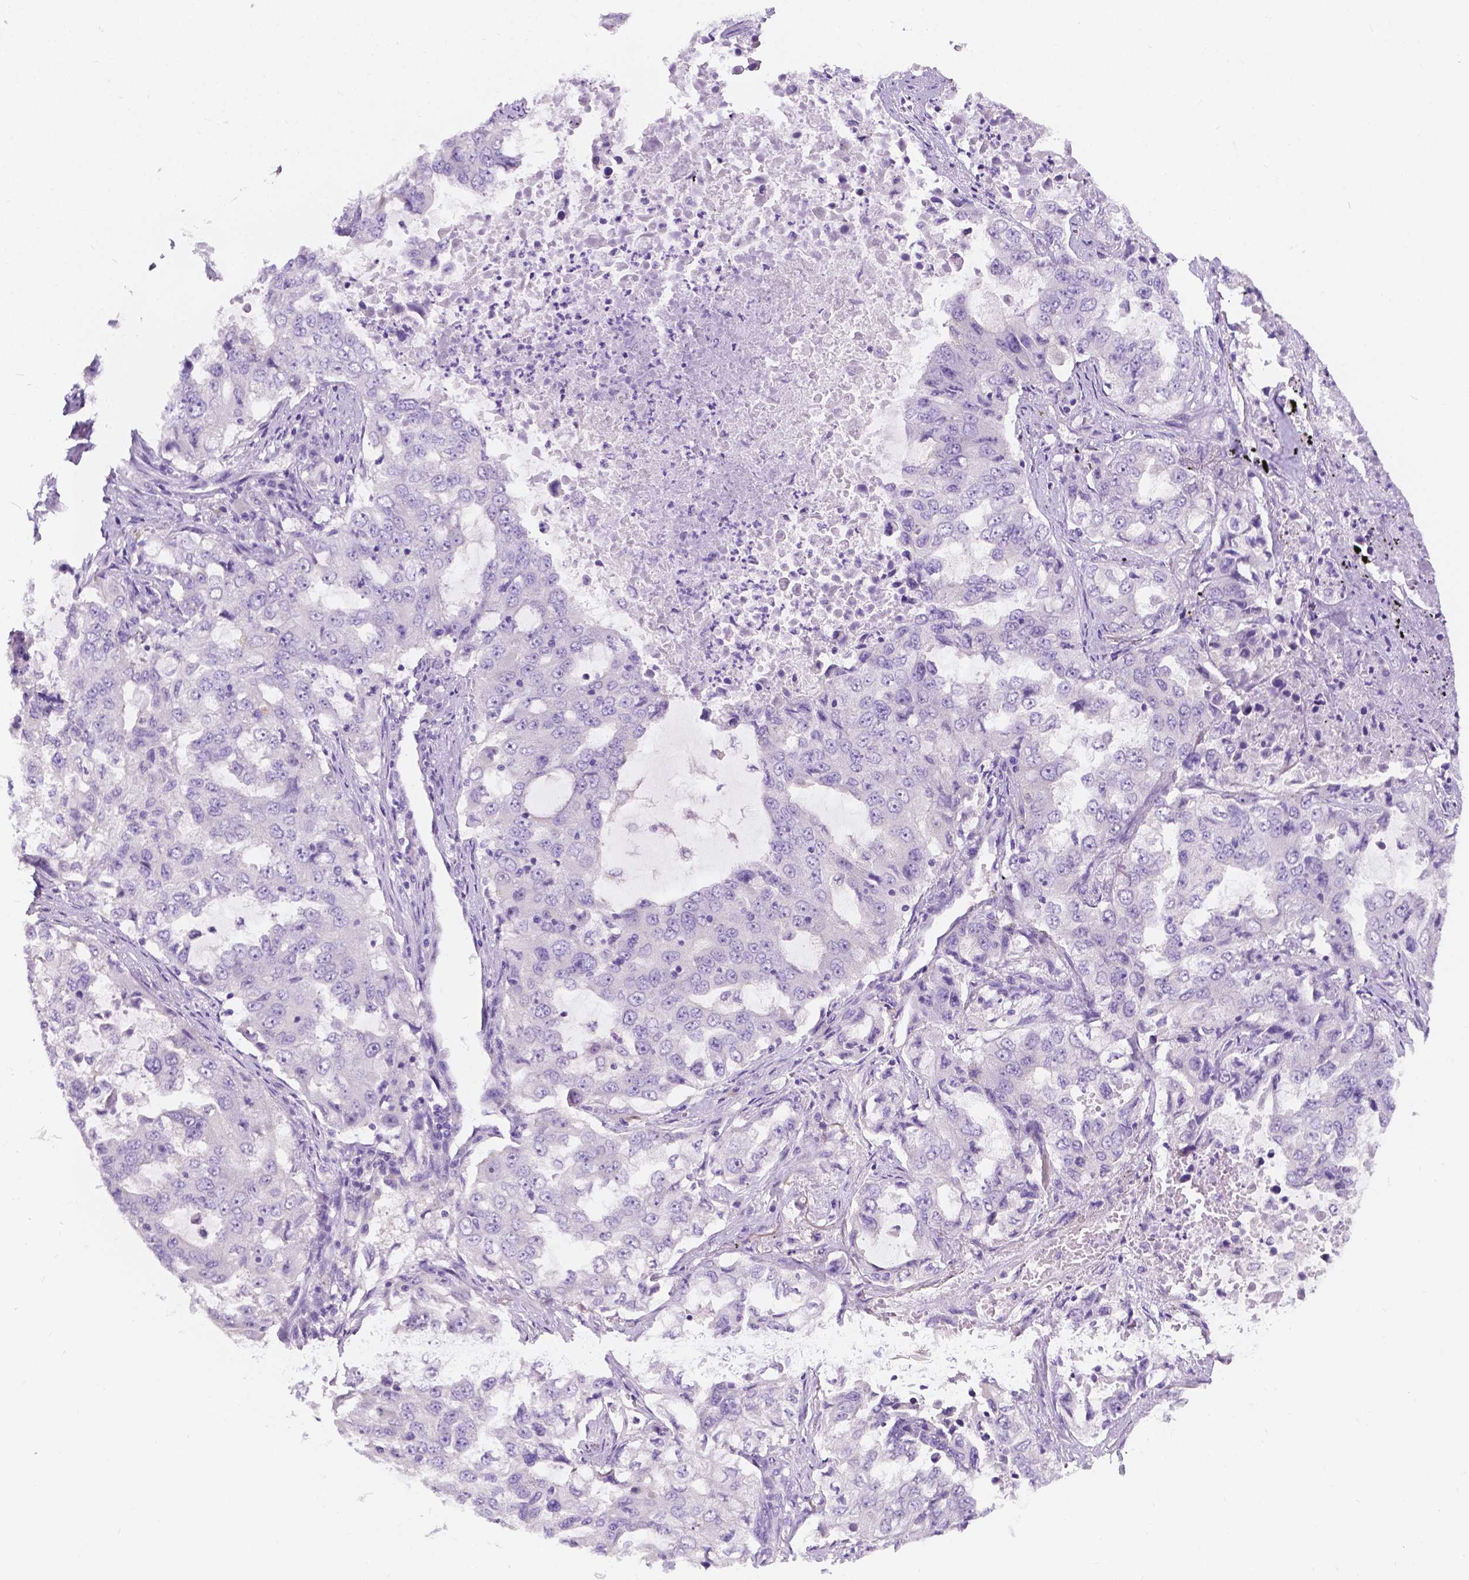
{"staining": {"intensity": "negative", "quantity": "none", "location": "none"}, "tissue": "lung cancer", "cell_type": "Tumor cells", "image_type": "cancer", "snomed": [{"axis": "morphology", "description": "Adenocarcinoma, NOS"}, {"axis": "topography", "description": "Lung"}], "caption": "Immunohistochemistry micrograph of neoplastic tissue: lung cancer (adenocarcinoma) stained with DAB shows no significant protein positivity in tumor cells.", "gene": "SIRT2", "patient": {"sex": "female", "age": 61}}